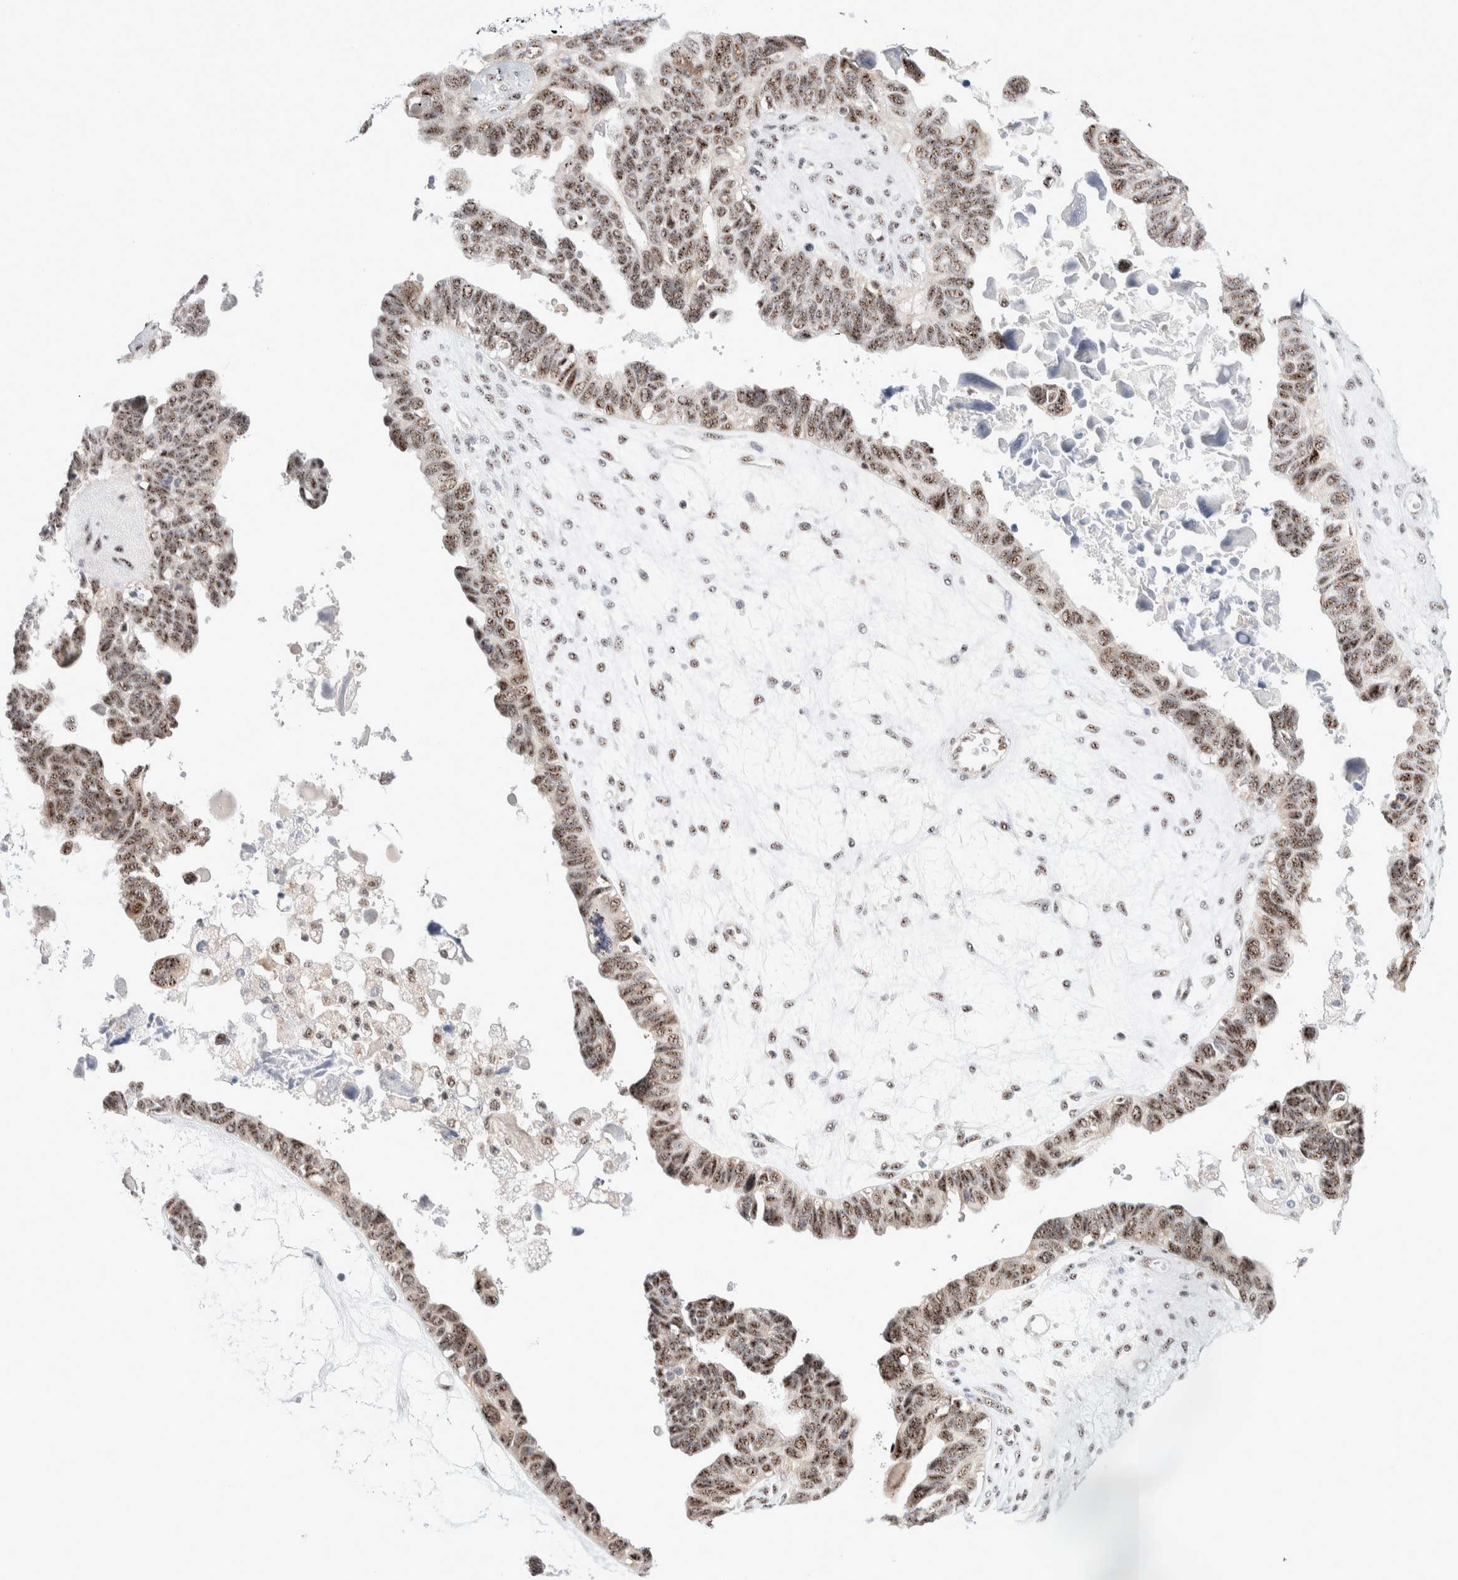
{"staining": {"intensity": "moderate", "quantity": ">75%", "location": "nuclear"}, "tissue": "ovarian cancer", "cell_type": "Tumor cells", "image_type": "cancer", "snomed": [{"axis": "morphology", "description": "Cystadenocarcinoma, serous, NOS"}, {"axis": "topography", "description": "Ovary"}], "caption": "IHC photomicrograph of neoplastic tissue: human ovarian cancer (serous cystadenocarcinoma) stained using immunohistochemistry exhibits medium levels of moderate protein expression localized specifically in the nuclear of tumor cells, appearing as a nuclear brown color.", "gene": "ZNF695", "patient": {"sex": "female", "age": 79}}